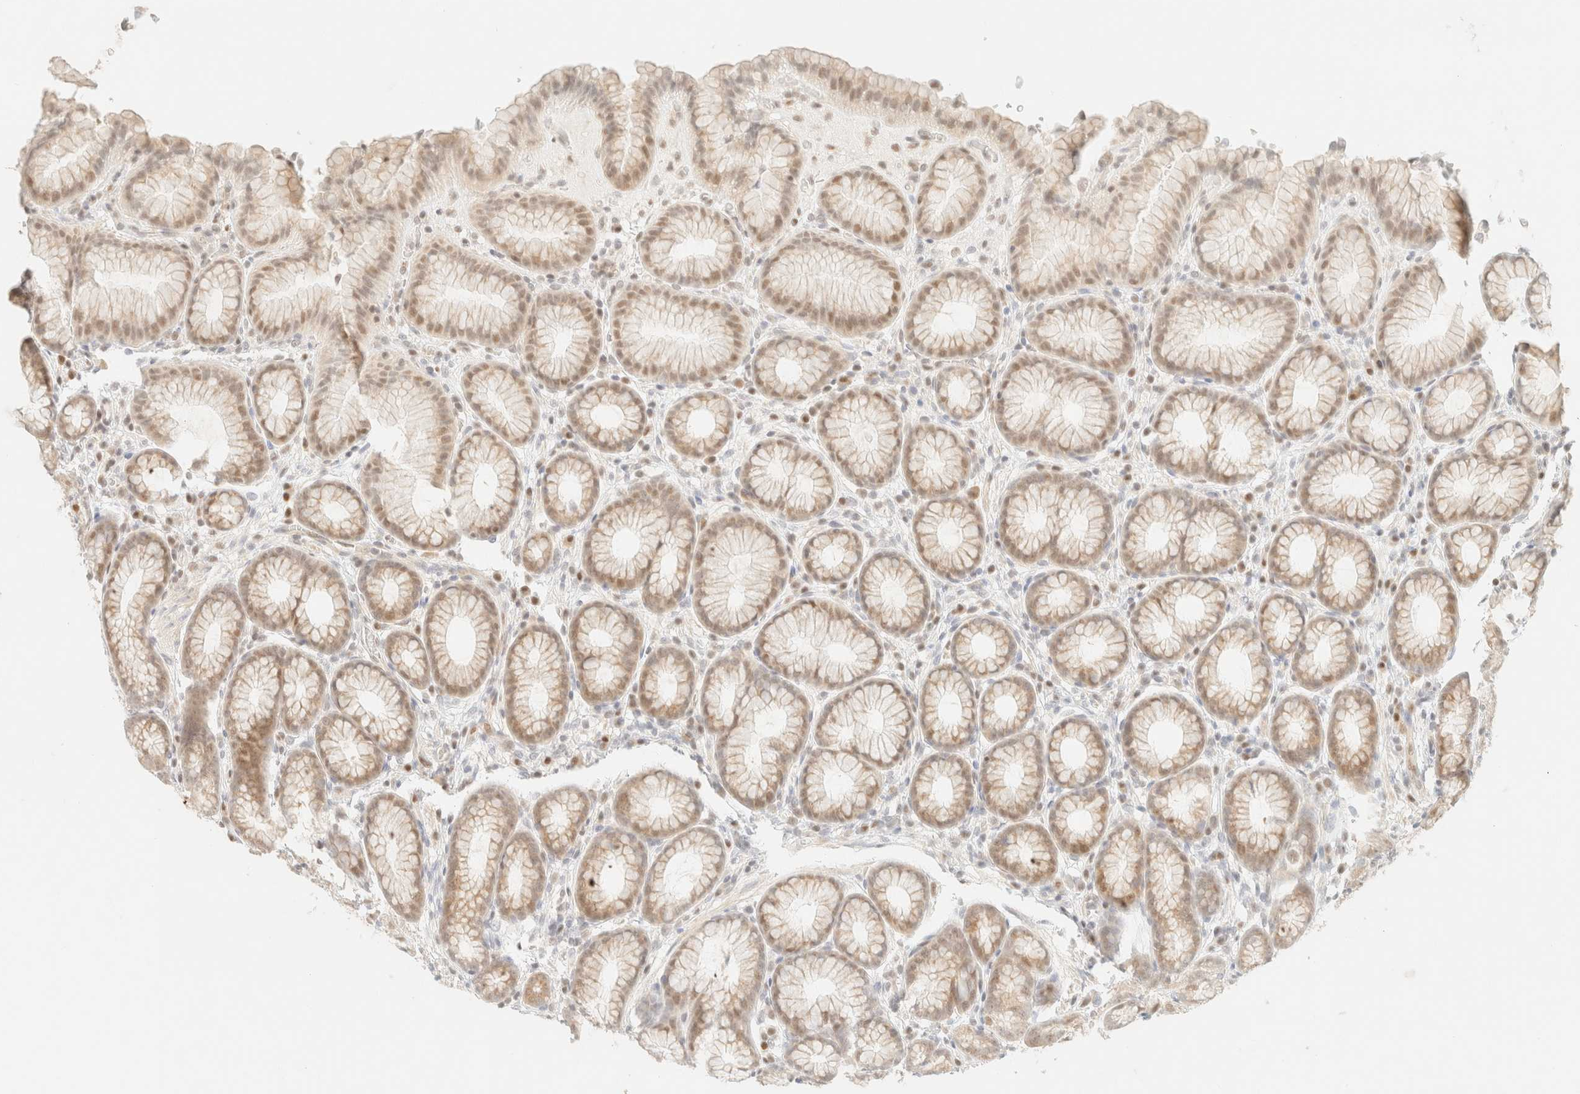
{"staining": {"intensity": "moderate", "quantity": "25%-75%", "location": "cytoplasmic/membranous,nuclear"}, "tissue": "stomach", "cell_type": "Glandular cells", "image_type": "normal", "snomed": [{"axis": "morphology", "description": "Normal tissue, NOS"}, {"axis": "topography", "description": "Stomach"}], "caption": "High-magnification brightfield microscopy of unremarkable stomach stained with DAB (brown) and counterstained with hematoxylin (blue). glandular cells exhibit moderate cytoplasmic/membranous,nuclear expression is identified in approximately25%-75% of cells.", "gene": "TSR1", "patient": {"sex": "male", "age": 42}}